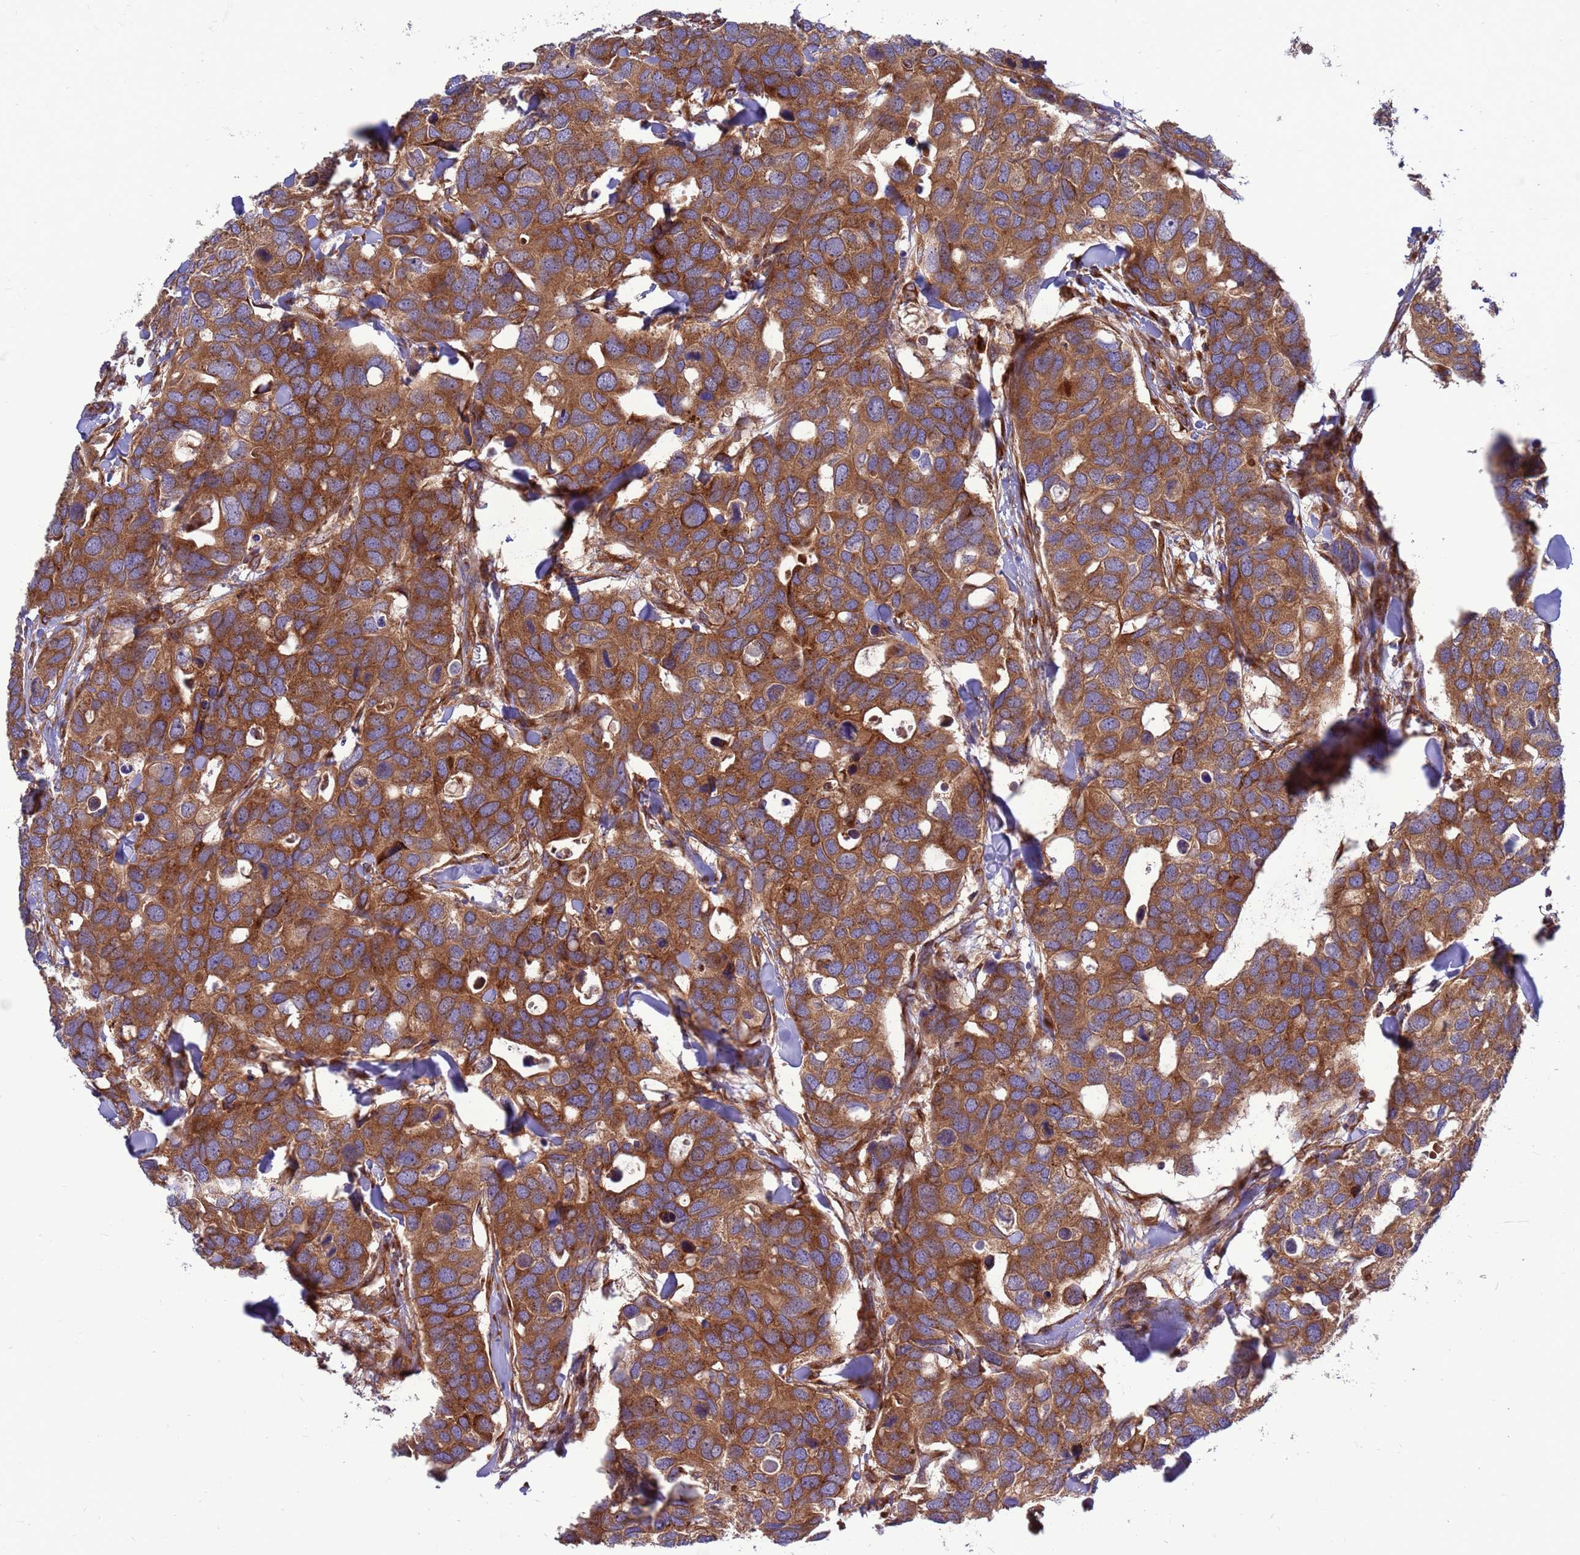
{"staining": {"intensity": "moderate", "quantity": ">75%", "location": "cytoplasmic/membranous"}, "tissue": "breast cancer", "cell_type": "Tumor cells", "image_type": "cancer", "snomed": [{"axis": "morphology", "description": "Duct carcinoma"}, {"axis": "topography", "description": "Breast"}], "caption": "This photomicrograph demonstrates intraductal carcinoma (breast) stained with immunohistochemistry to label a protein in brown. The cytoplasmic/membranous of tumor cells show moderate positivity for the protein. Nuclei are counter-stained blue.", "gene": "ZC3HAV1", "patient": {"sex": "female", "age": 83}}